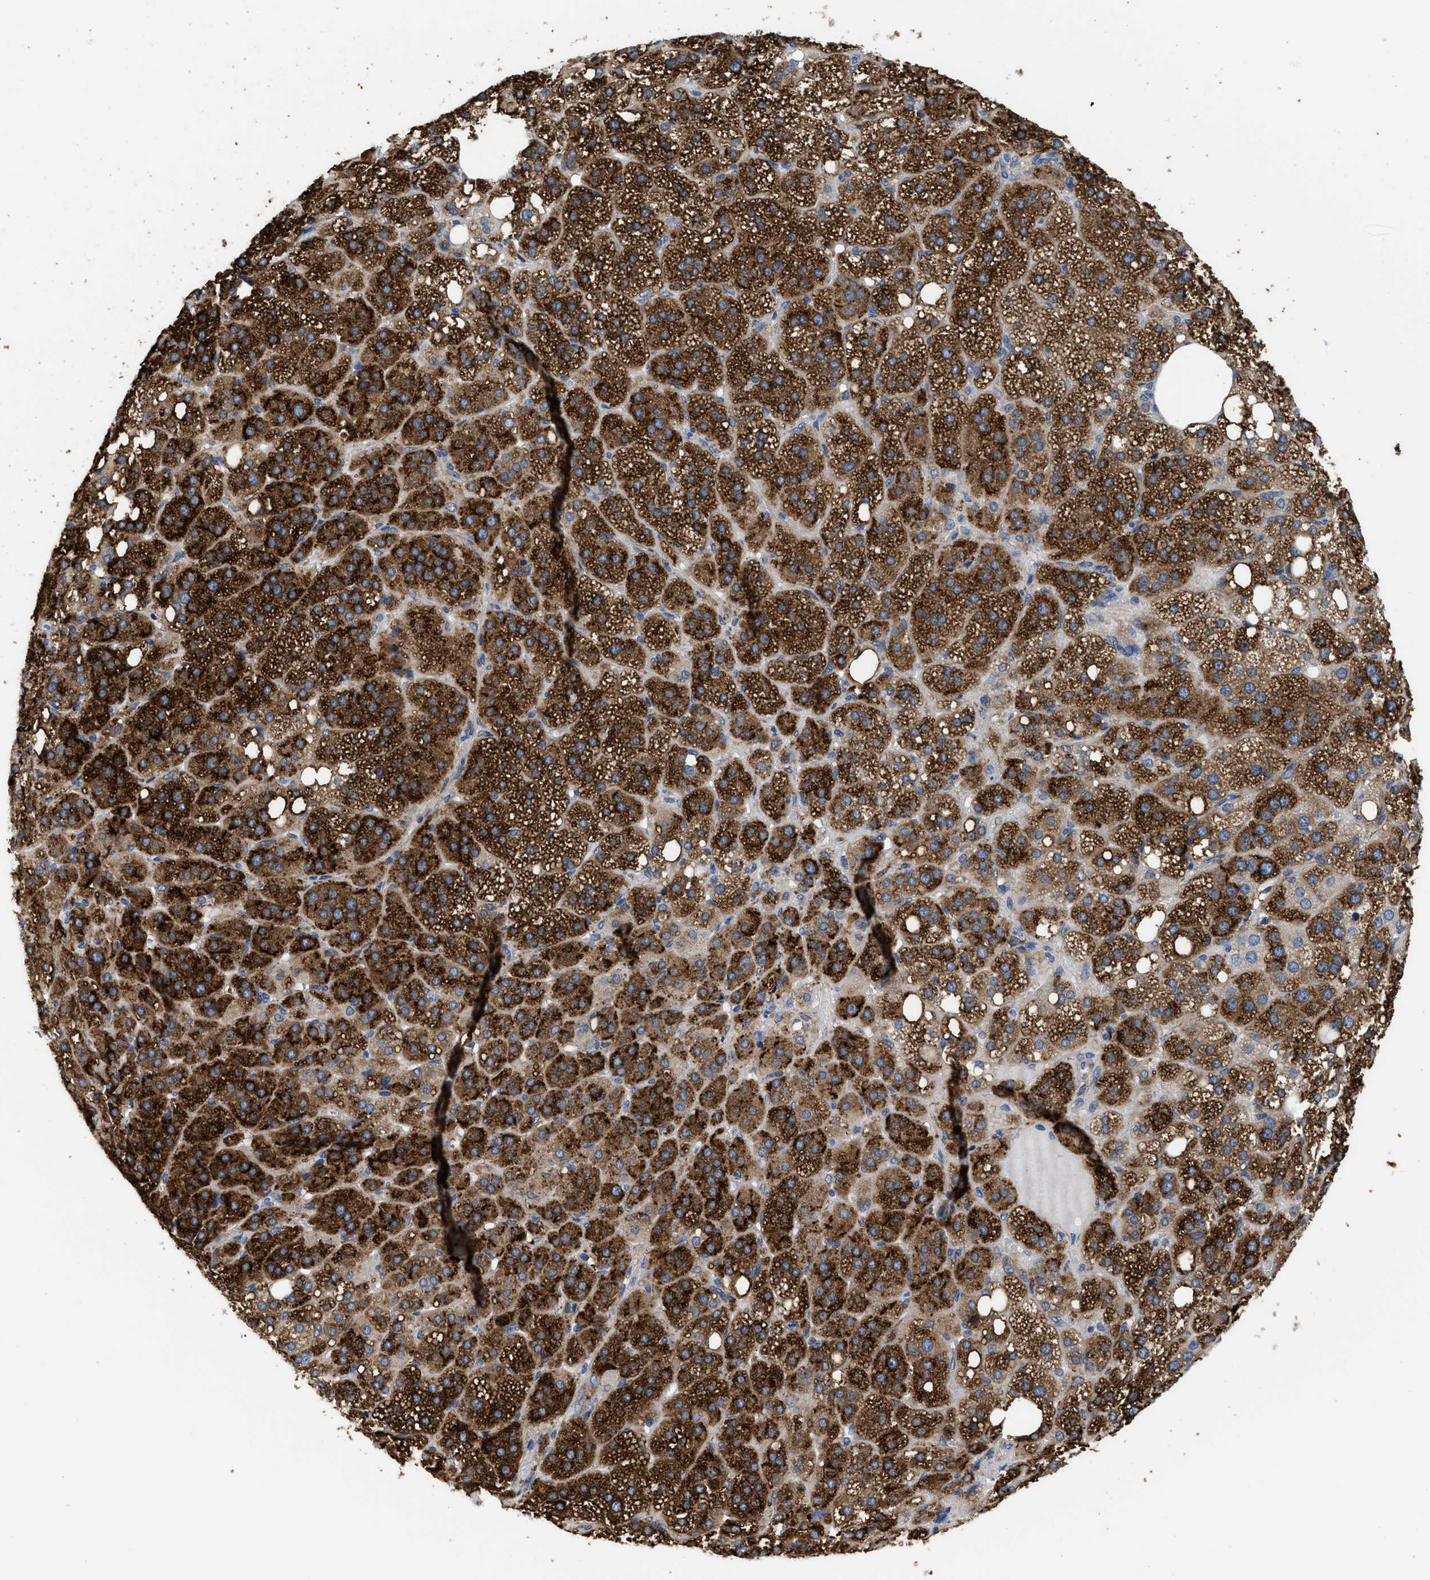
{"staining": {"intensity": "strong", "quantity": ">75%", "location": "cytoplasmic/membranous"}, "tissue": "adrenal gland", "cell_type": "Glandular cells", "image_type": "normal", "snomed": [{"axis": "morphology", "description": "Normal tissue, NOS"}, {"axis": "topography", "description": "Adrenal gland"}], "caption": "Glandular cells show strong cytoplasmic/membranous expression in approximately >75% of cells in normal adrenal gland.", "gene": "SQLE", "patient": {"sex": "female", "age": 59}}